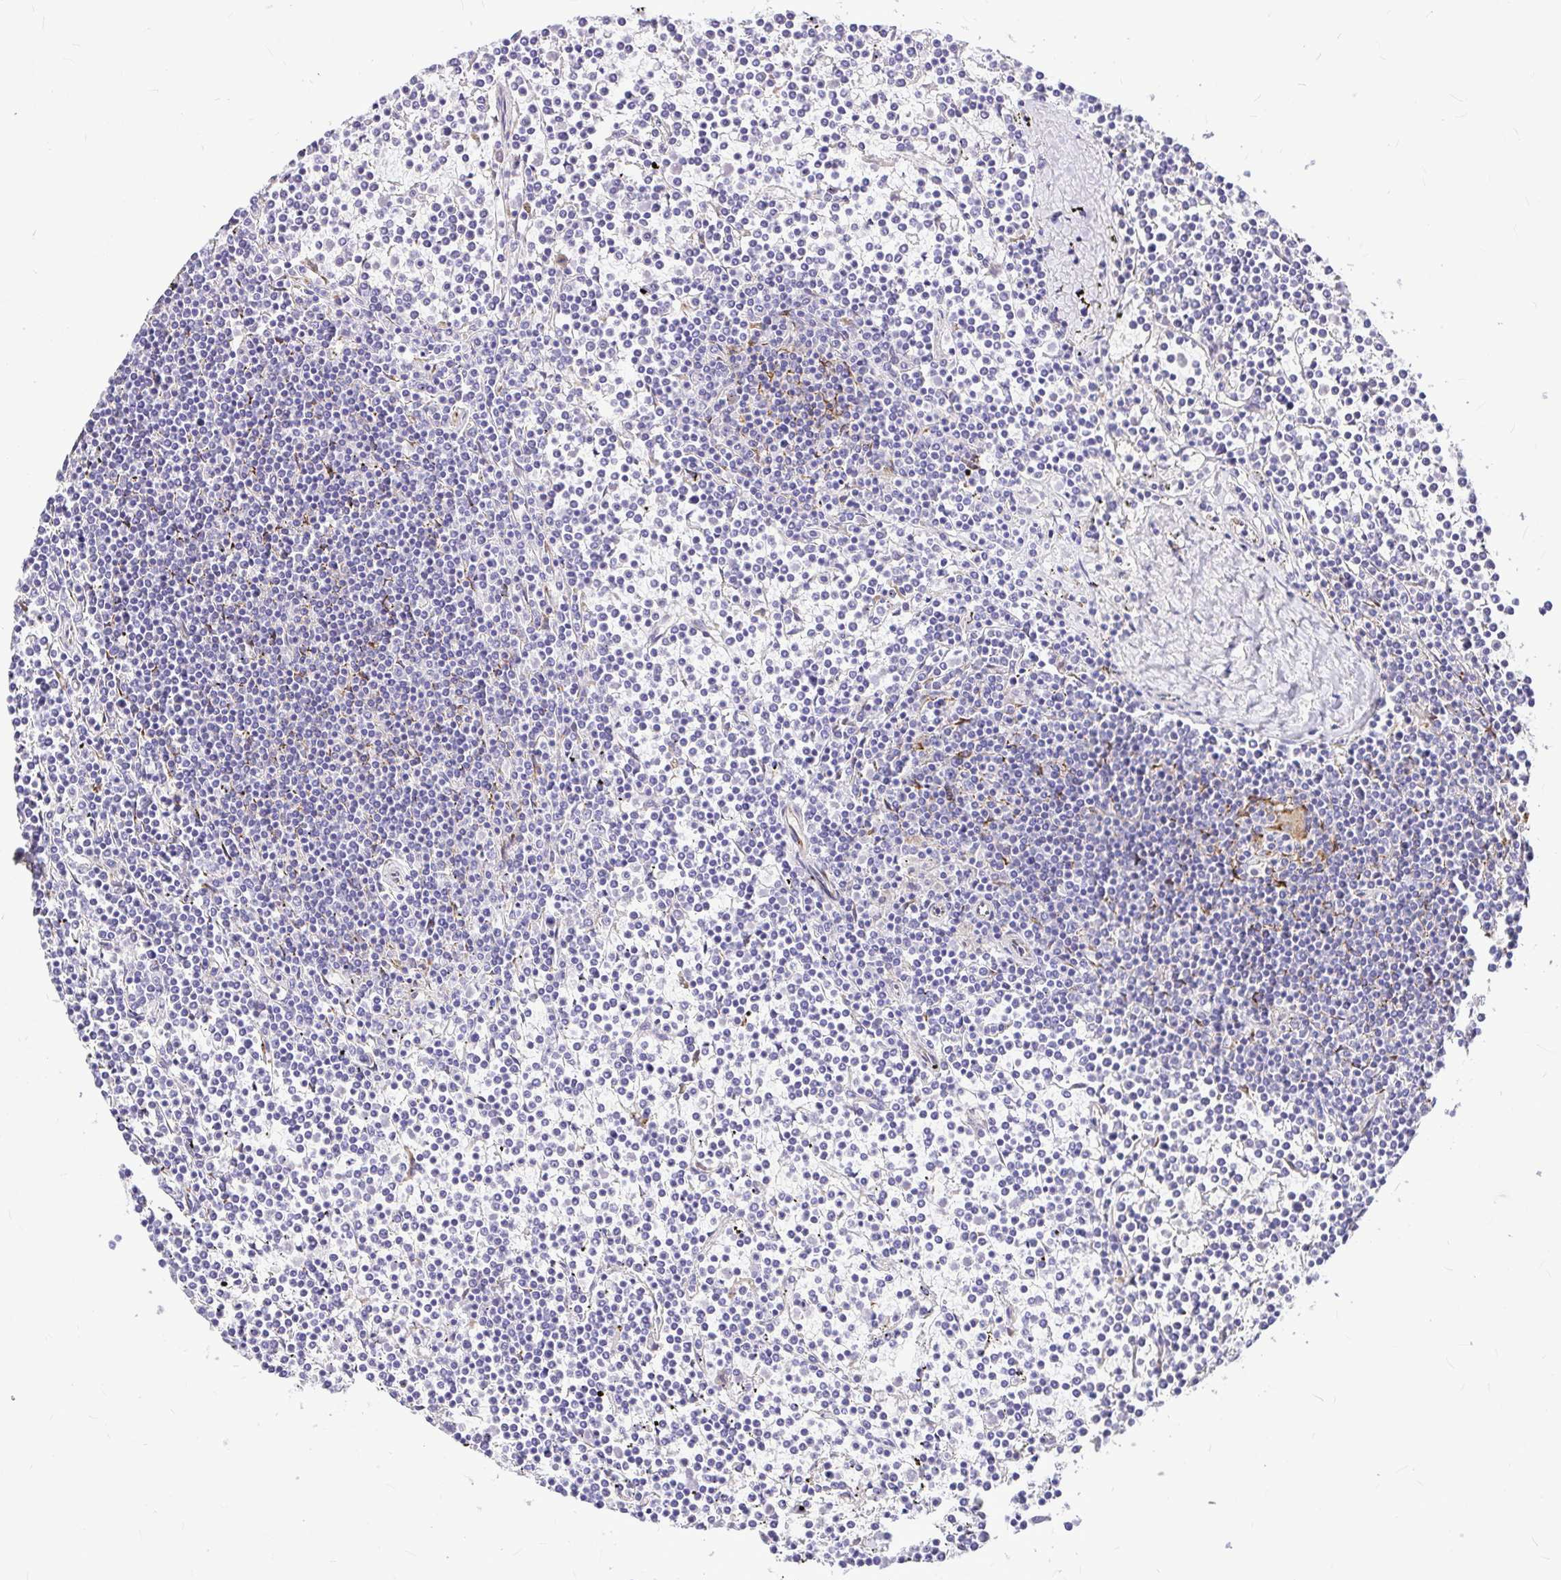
{"staining": {"intensity": "negative", "quantity": "none", "location": "none"}, "tissue": "lymphoma", "cell_type": "Tumor cells", "image_type": "cancer", "snomed": [{"axis": "morphology", "description": "Malignant lymphoma, non-Hodgkin's type, Low grade"}, {"axis": "topography", "description": "Spleen"}], "caption": "A histopathology image of malignant lymphoma, non-Hodgkin's type (low-grade) stained for a protein shows no brown staining in tumor cells.", "gene": "GABBR2", "patient": {"sex": "female", "age": 19}}